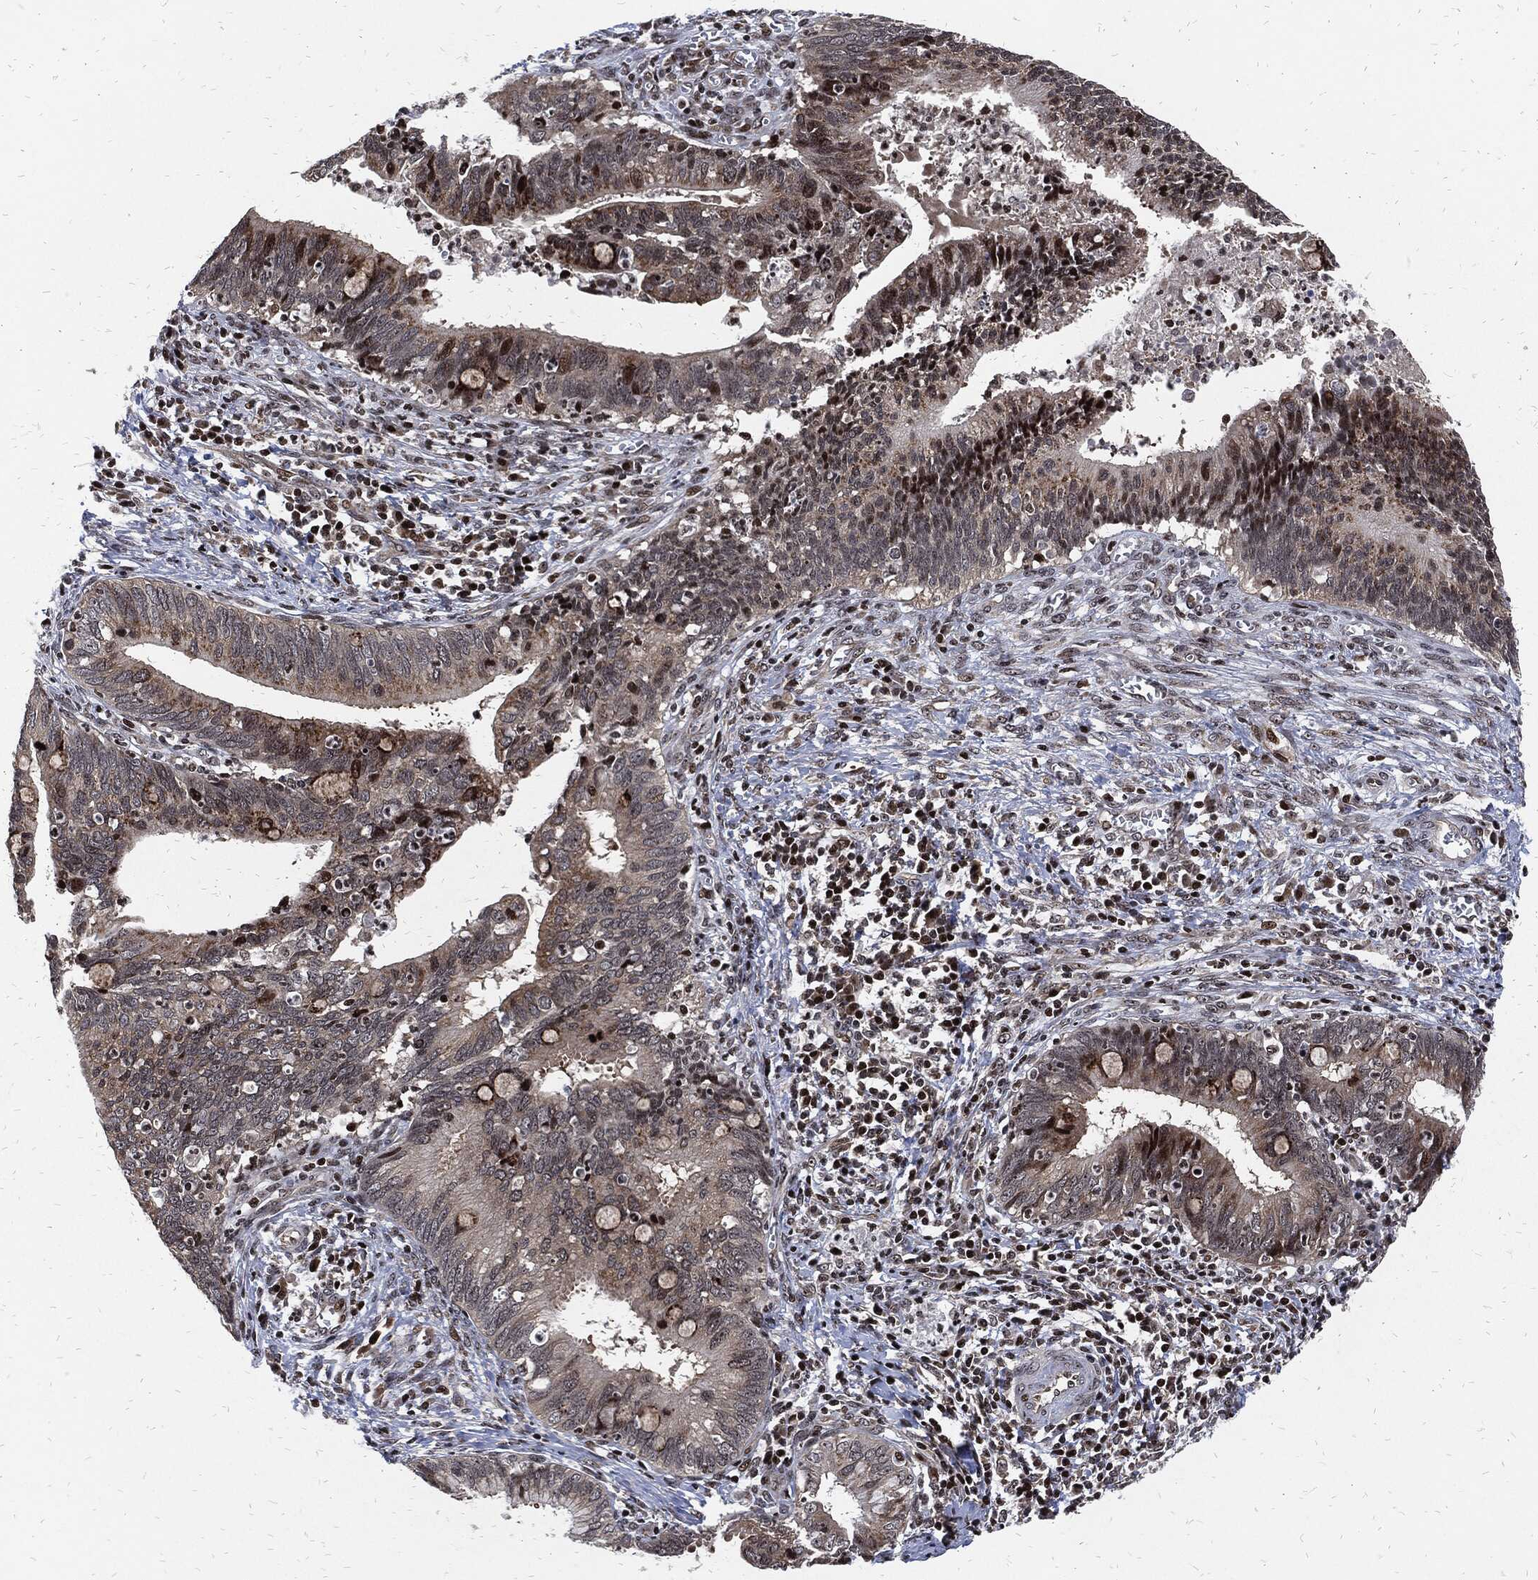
{"staining": {"intensity": "strong", "quantity": "<25%", "location": "cytoplasmic/membranous"}, "tissue": "cervical cancer", "cell_type": "Tumor cells", "image_type": "cancer", "snomed": [{"axis": "morphology", "description": "Adenocarcinoma, NOS"}, {"axis": "topography", "description": "Cervix"}], "caption": "Approximately <25% of tumor cells in cervical cancer display strong cytoplasmic/membranous protein staining as visualized by brown immunohistochemical staining.", "gene": "ZNF775", "patient": {"sex": "female", "age": 42}}